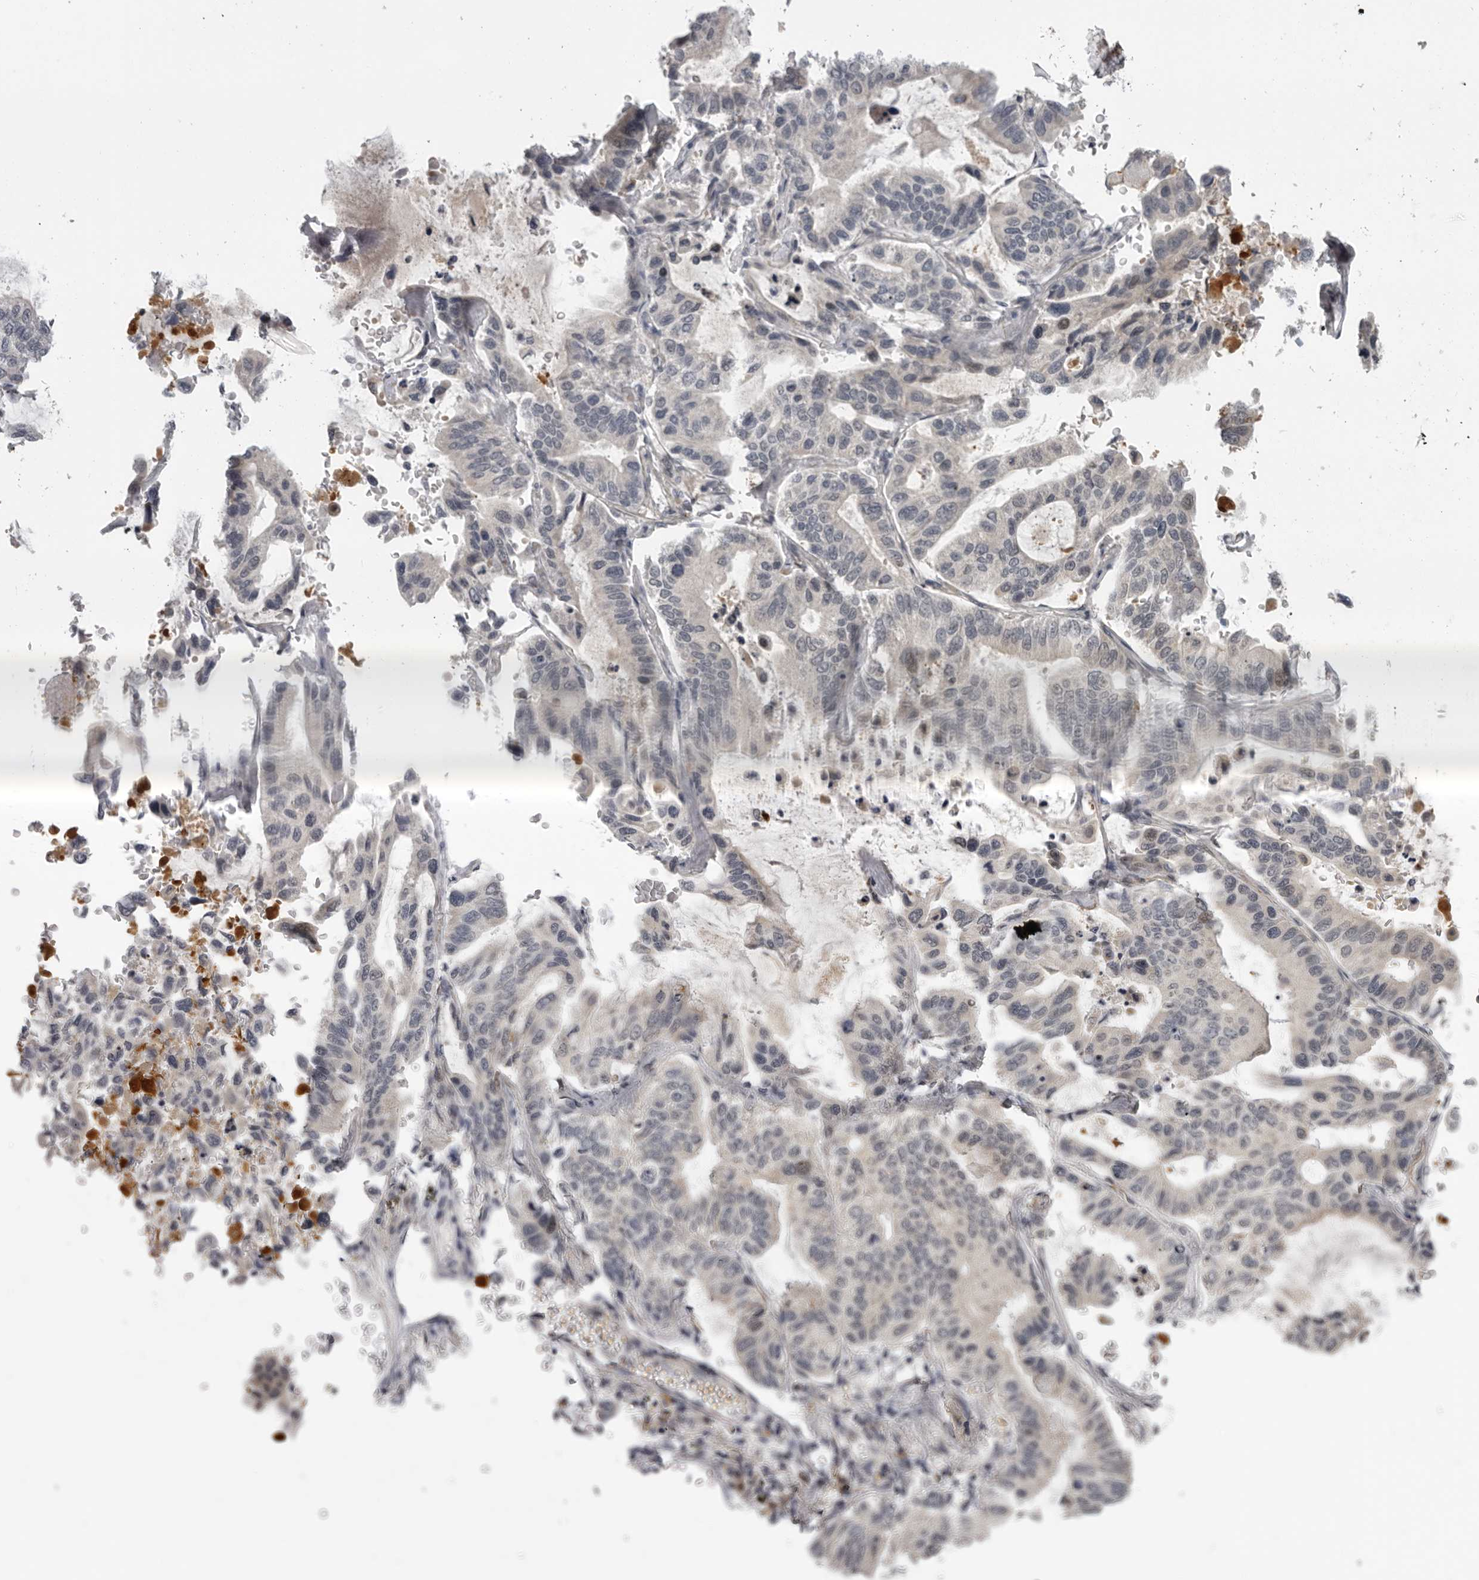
{"staining": {"intensity": "negative", "quantity": "none", "location": "none"}, "tissue": "stomach cancer", "cell_type": "Tumor cells", "image_type": "cancer", "snomed": [{"axis": "morphology", "description": "Normal tissue, NOS"}, {"axis": "morphology", "description": "Adenocarcinoma, NOS"}, {"axis": "topography", "description": "Stomach"}], "caption": "Human stomach cancer stained for a protein using IHC exhibits no positivity in tumor cells.", "gene": "ALPK2", "patient": {"sex": "male", "age": 82}}